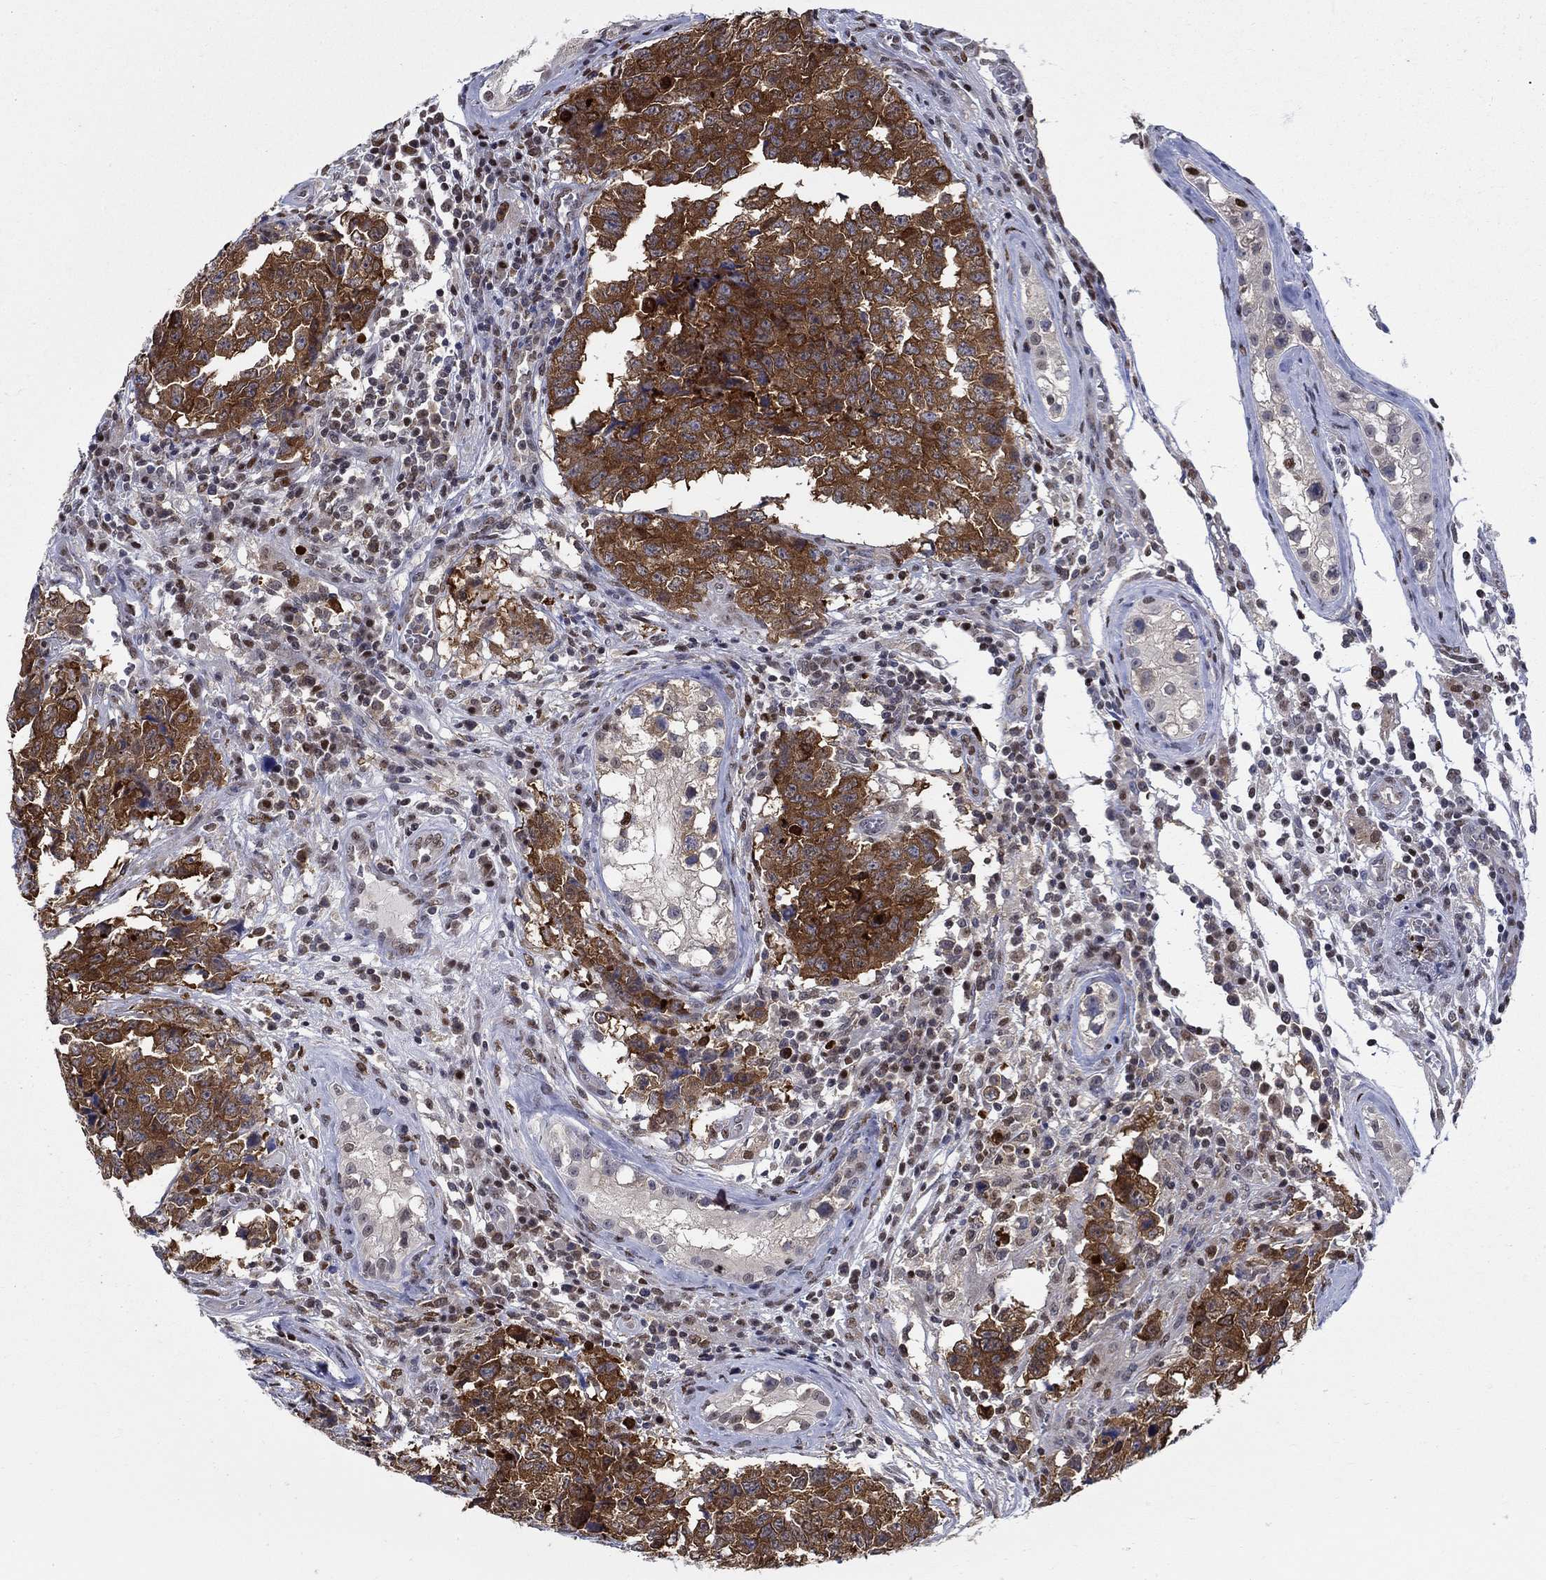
{"staining": {"intensity": "strong", "quantity": ">75%", "location": "cytoplasmic/membranous"}, "tissue": "testis cancer", "cell_type": "Tumor cells", "image_type": "cancer", "snomed": [{"axis": "morphology", "description": "Carcinoma, Embryonal, NOS"}, {"axis": "topography", "description": "Testis"}], "caption": "This micrograph demonstrates immunohistochemistry staining of testis cancer, with high strong cytoplasmic/membranous positivity in about >75% of tumor cells.", "gene": "ZNF594", "patient": {"sex": "male", "age": 23}}